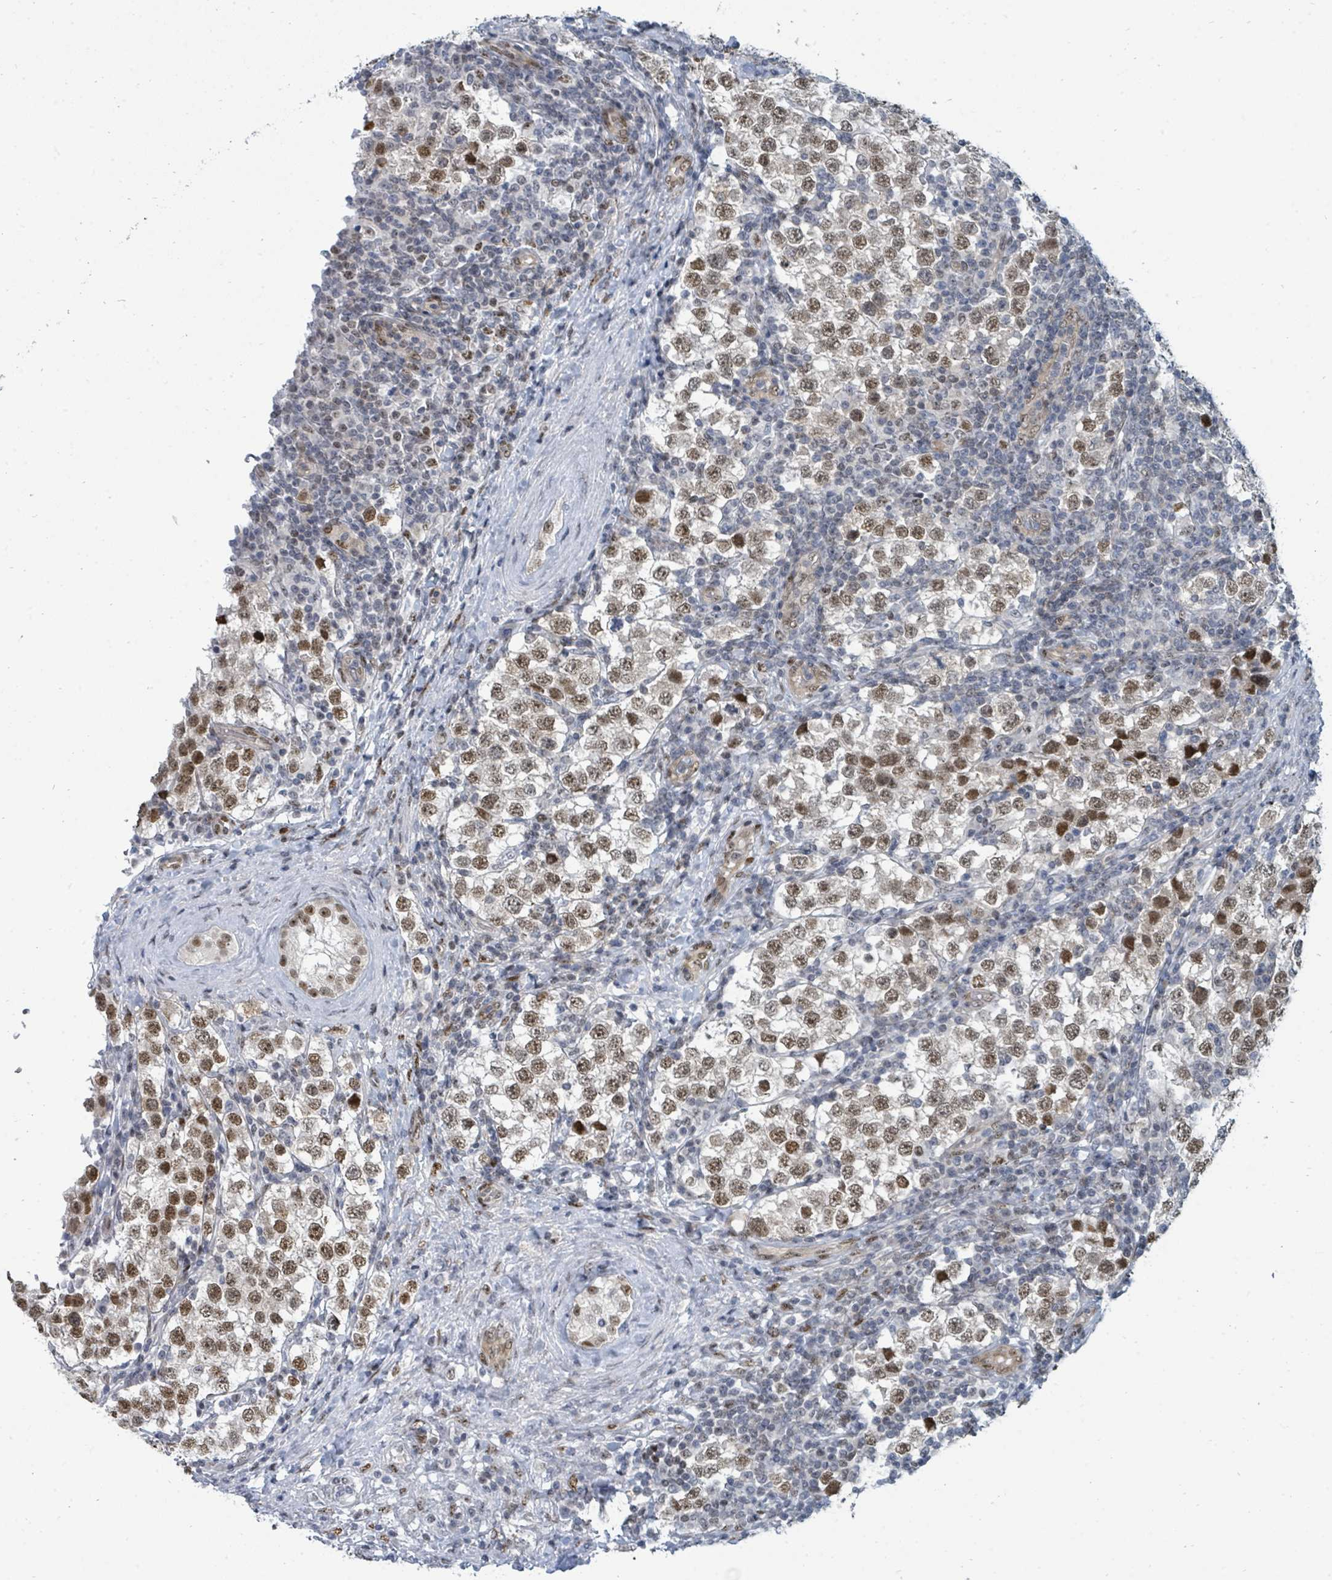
{"staining": {"intensity": "moderate", "quantity": ">75%", "location": "nuclear"}, "tissue": "testis cancer", "cell_type": "Tumor cells", "image_type": "cancer", "snomed": [{"axis": "morphology", "description": "Seminoma, NOS"}, {"axis": "topography", "description": "Testis"}], "caption": "Human testis cancer stained with a brown dye shows moderate nuclear positive positivity in approximately >75% of tumor cells.", "gene": "SUMO4", "patient": {"sex": "male", "age": 34}}